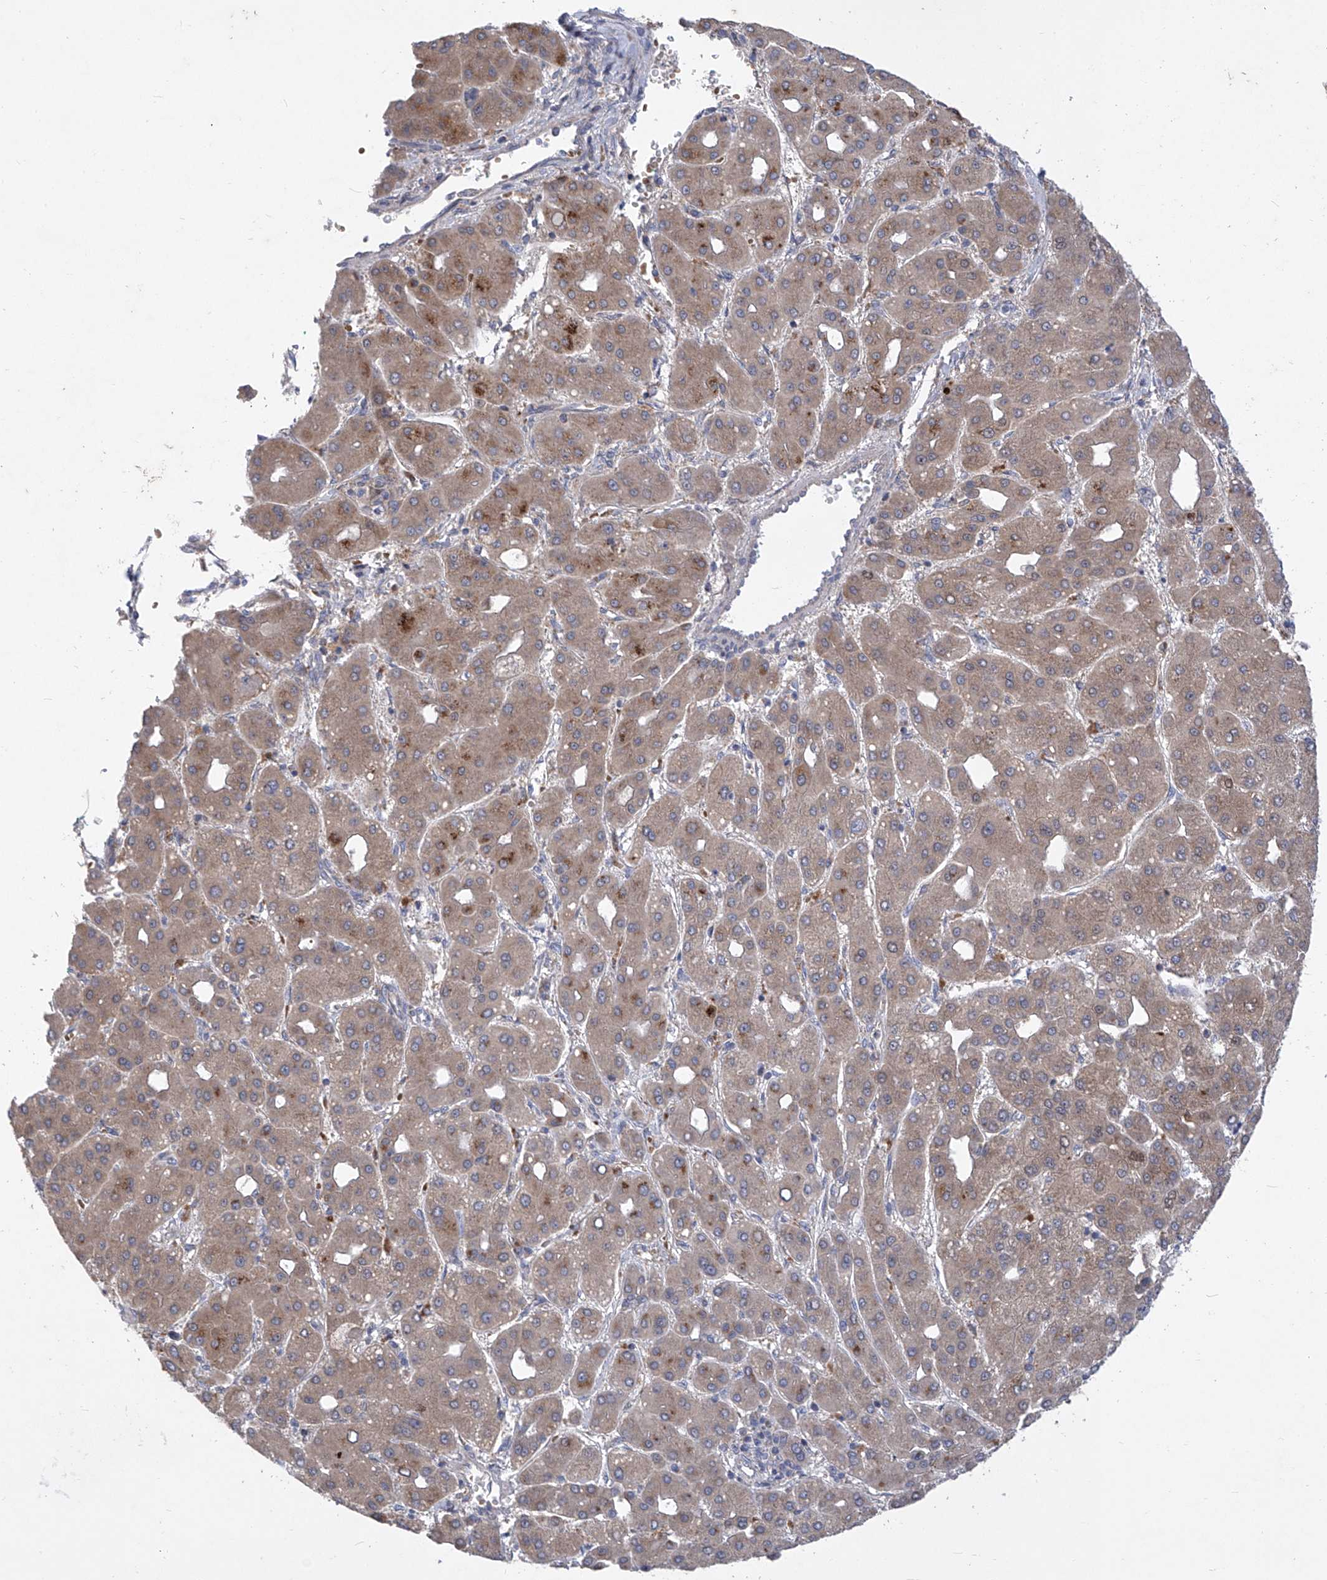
{"staining": {"intensity": "weak", "quantity": ">75%", "location": "cytoplasmic/membranous"}, "tissue": "liver cancer", "cell_type": "Tumor cells", "image_type": "cancer", "snomed": [{"axis": "morphology", "description": "Carcinoma, Hepatocellular, NOS"}, {"axis": "topography", "description": "Liver"}], "caption": "A high-resolution photomicrograph shows immunohistochemistry (IHC) staining of liver cancer (hepatocellular carcinoma), which shows weak cytoplasmic/membranous staining in about >75% of tumor cells. (DAB = brown stain, brightfield microscopy at high magnification).", "gene": "COQ3", "patient": {"sex": "male", "age": 65}}